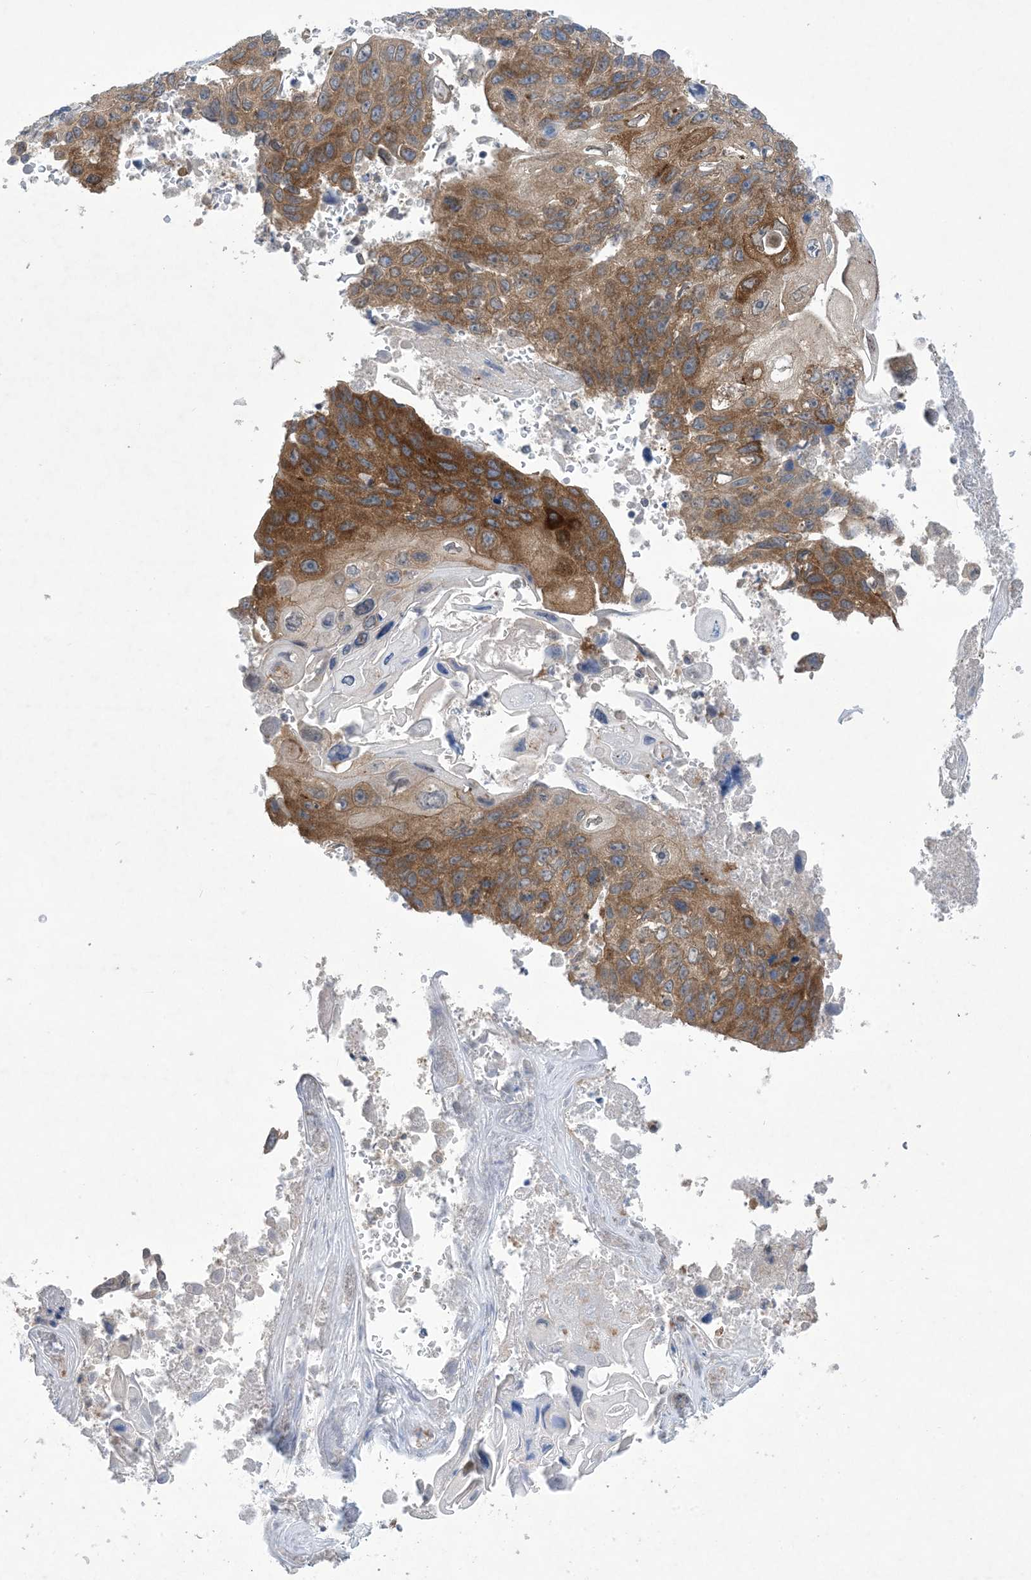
{"staining": {"intensity": "moderate", "quantity": ">75%", "location": "cytoplasmic/membranous"}, "tissue": "lung cancer", "cell_type": "Tumor cells", "image_type": "cancer", "snomed": [{"axis": "morphology", "description": "Squamous cell carcinoma, NOS"}, {"axis": "topography", "description": "Lung"}], "caption": "Moderate cytoplasmic/membranous staining is appreciated in about >75% of tumor cells in lung squamous cell carcinoma.", "gene": "EHBP1", "patient": {"sex": "male", "age": 61}}